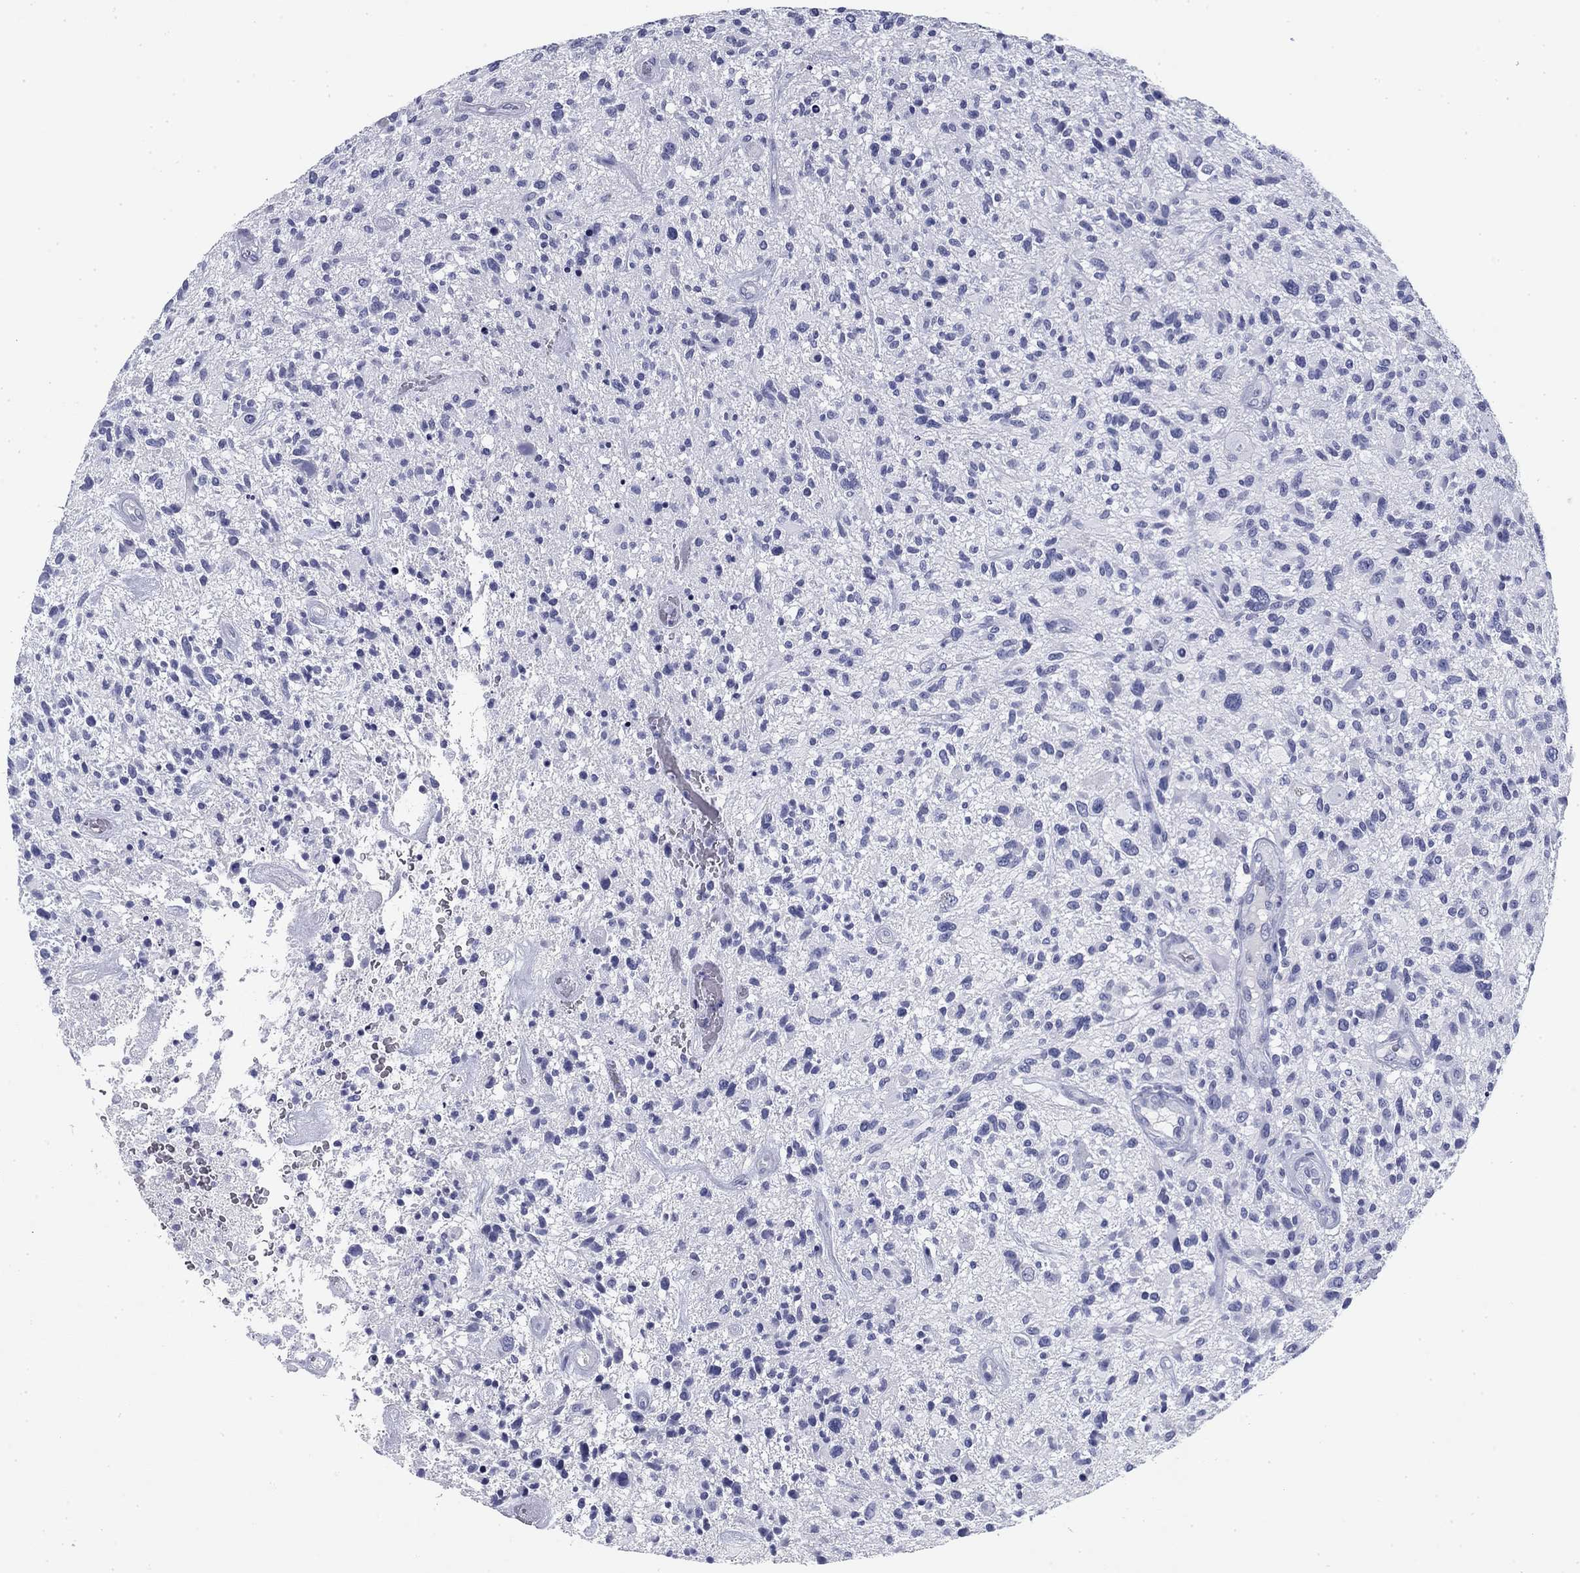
{"staining": {"intensity": "negative", "quantity": "none", "location": "none"}, "tissue": "glioma", "cell_type": "Tumor cells", "image_type": "cancer", "snomed": [{"axis": "morphology", "description": "Glioma, malignant, High grade"}, {"axis": "topography", "description": "Brain"}], "caption": "Immunohistochemistry image of glioma stained for a protein (brown), which reveals no staining in tumor cells. Nuclei are stained in blue.", "gene": "CD79B", "patient": {"sex": "male", "age": 47}}